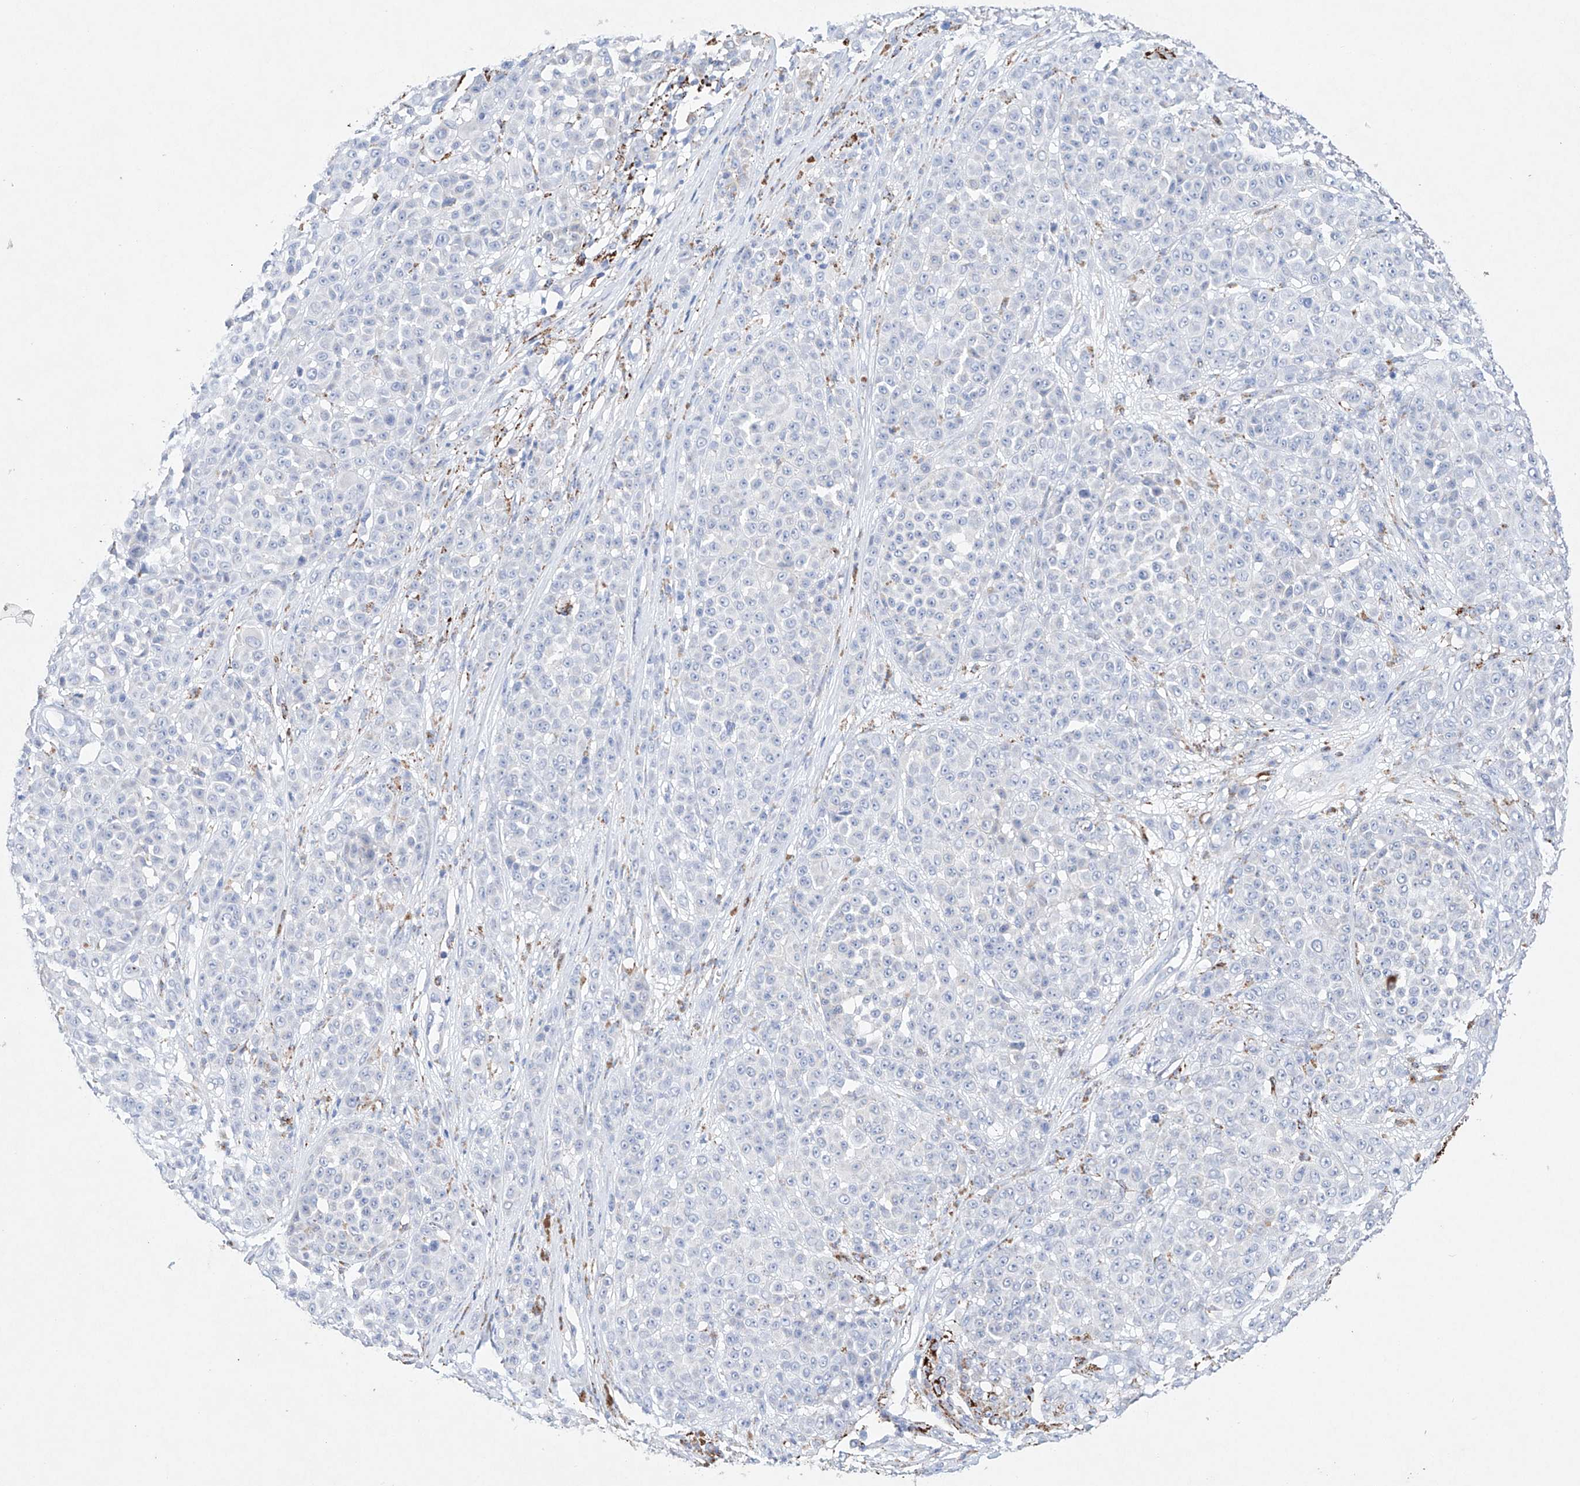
{"staining": {"intensity": "negative", "quantity": "none", "location": "none"}, "tissue": "melanoma", "cell_type": "Tumor cells", "image_type": "cancer", "snomed": [{"axis": "morphology", "description": "Malignant melanoma, NOS"}, {"axis": "topography", "description": "Skin"}], "caption": "Melanoma was stained to show a protein in brown. There is no significant expression in tumor cells.", "gene": "NRROS", "patient": {"sex": "female", "age": 94}}